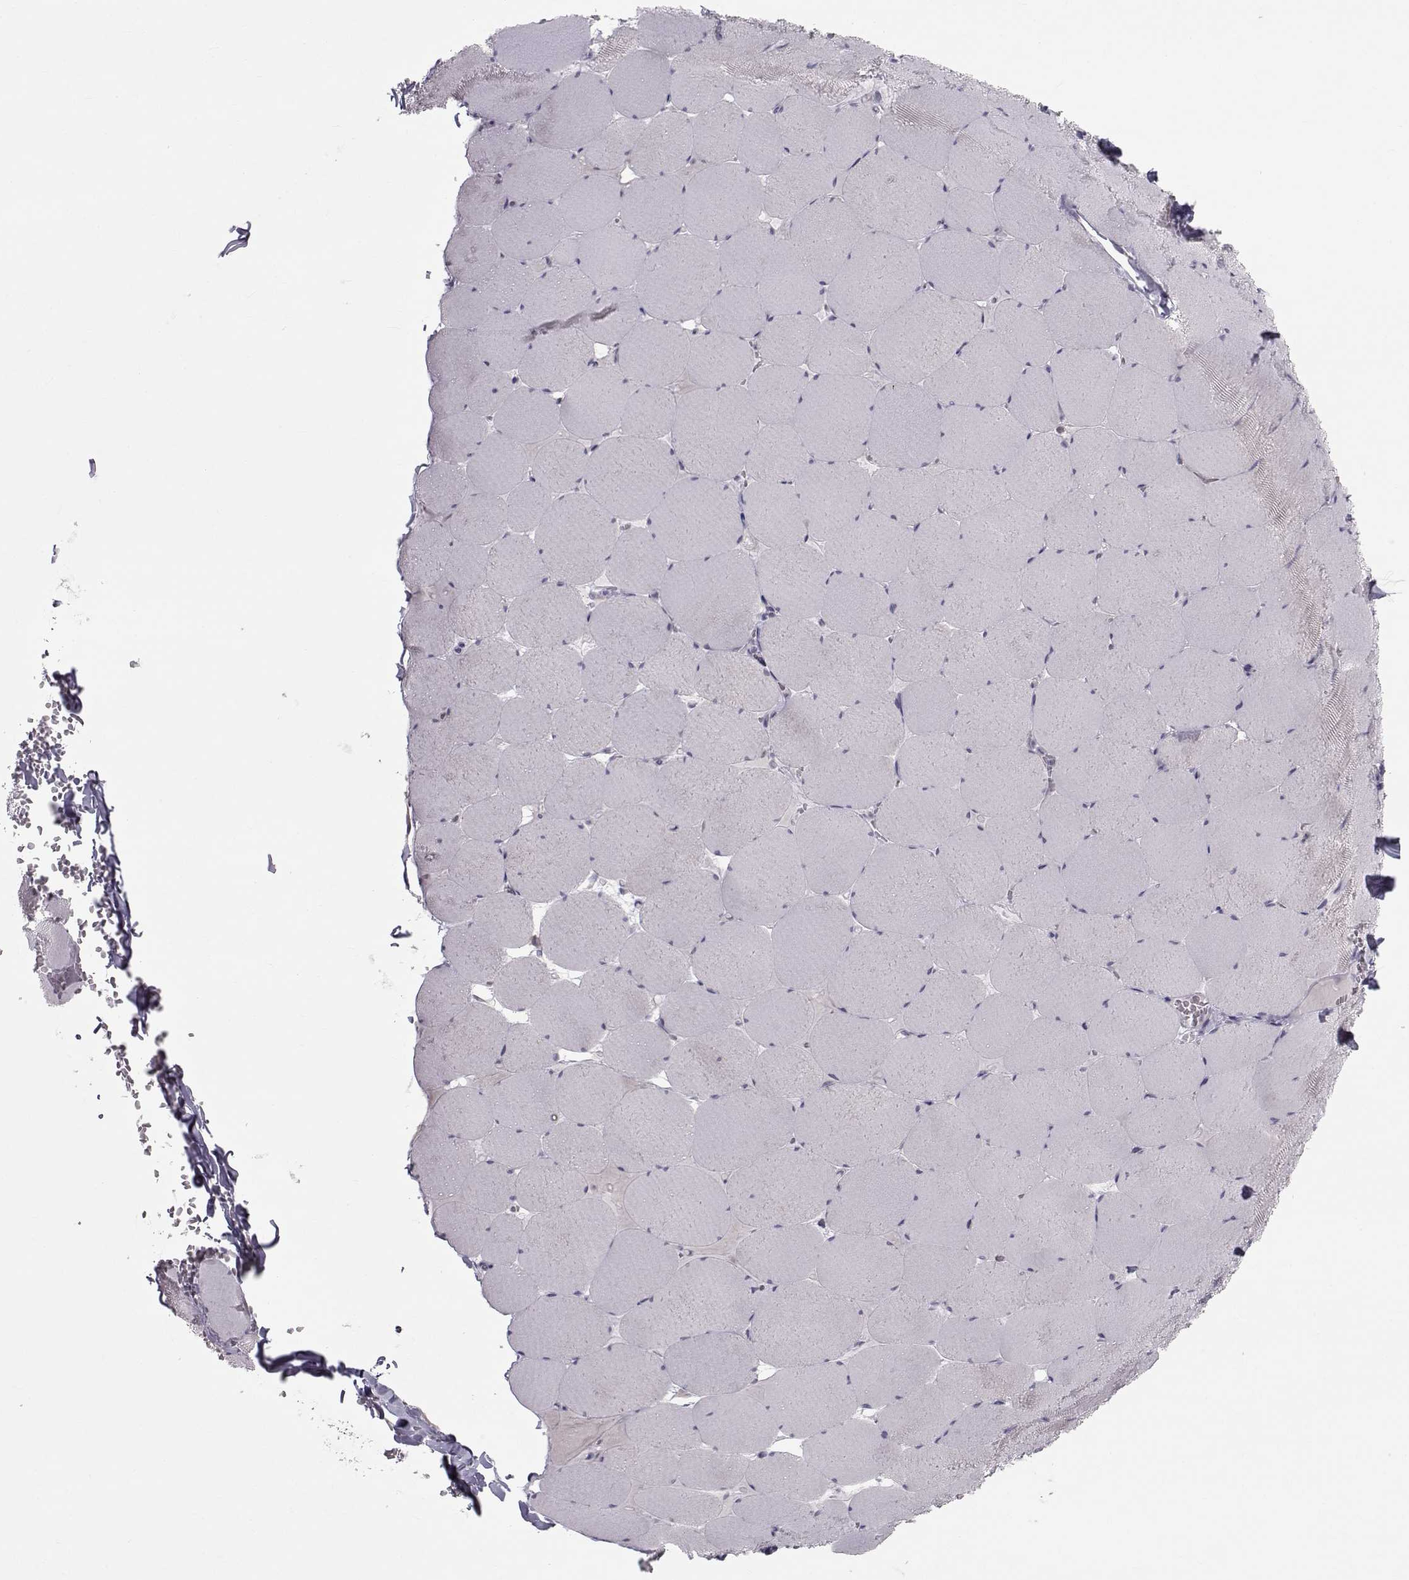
{"staining": {"intensity": "negative", "quantity": "none", "location": "none"}, "tissue": "skeletal muscle", "cell_type": "Myocytes", "image_type": "normal", "snomed": [{"axis": "morphology", "description": "Normal tissue, NOS"}, {"axis": "morphology", "description": "Malignant melanoma, Metastatic site"}, {"axis": "topography", "description": "Skeletal muscle"}], "caption": "This is an immunohistochemistry image of benign skeletal muscle. There is no staining in myocytes.", "gene": "GARIN3", "patient": {"sex": "male", "age": 50}}